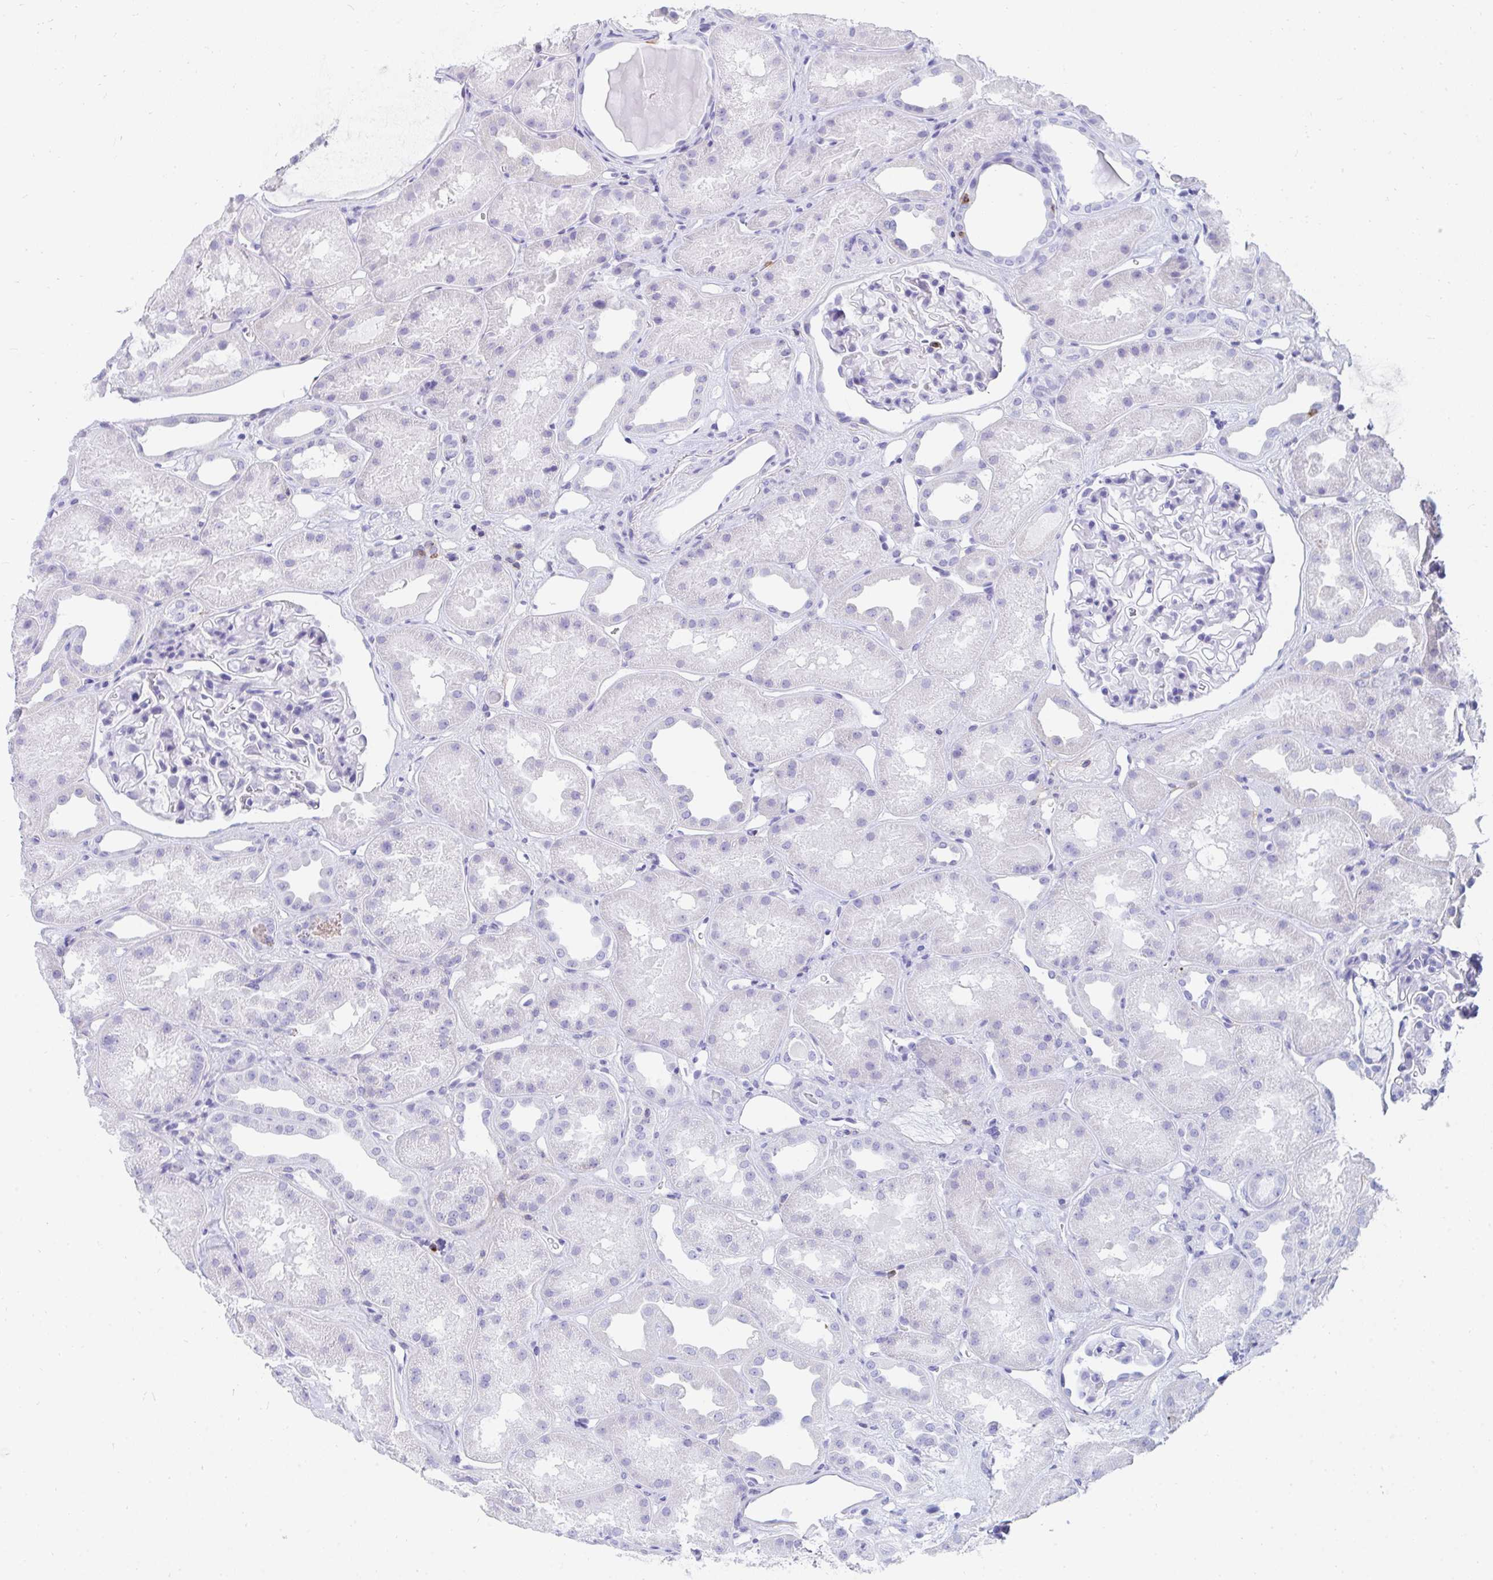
{"staining": {"intensity": "negative", "quantity": "none", "location": "none"}, "tissue": "kidney", "cell_type": "Cells in glomeruli", "image_type": "normal", "snomed": [{"axis": "morphology", "description": "Normal tissue, NOS"}, {"axis": "topography", "description": "Kidney"}], "caption": "DAB (3,3'-diaminobenzidine) immunohistochemical staining of normal kidney shows no significant expression in cells in glomeruli. (DAB immunohistochemistry (IHC), high magnification).", "gene": "CD7", "patient": {"sex": "male", "age": 61}}